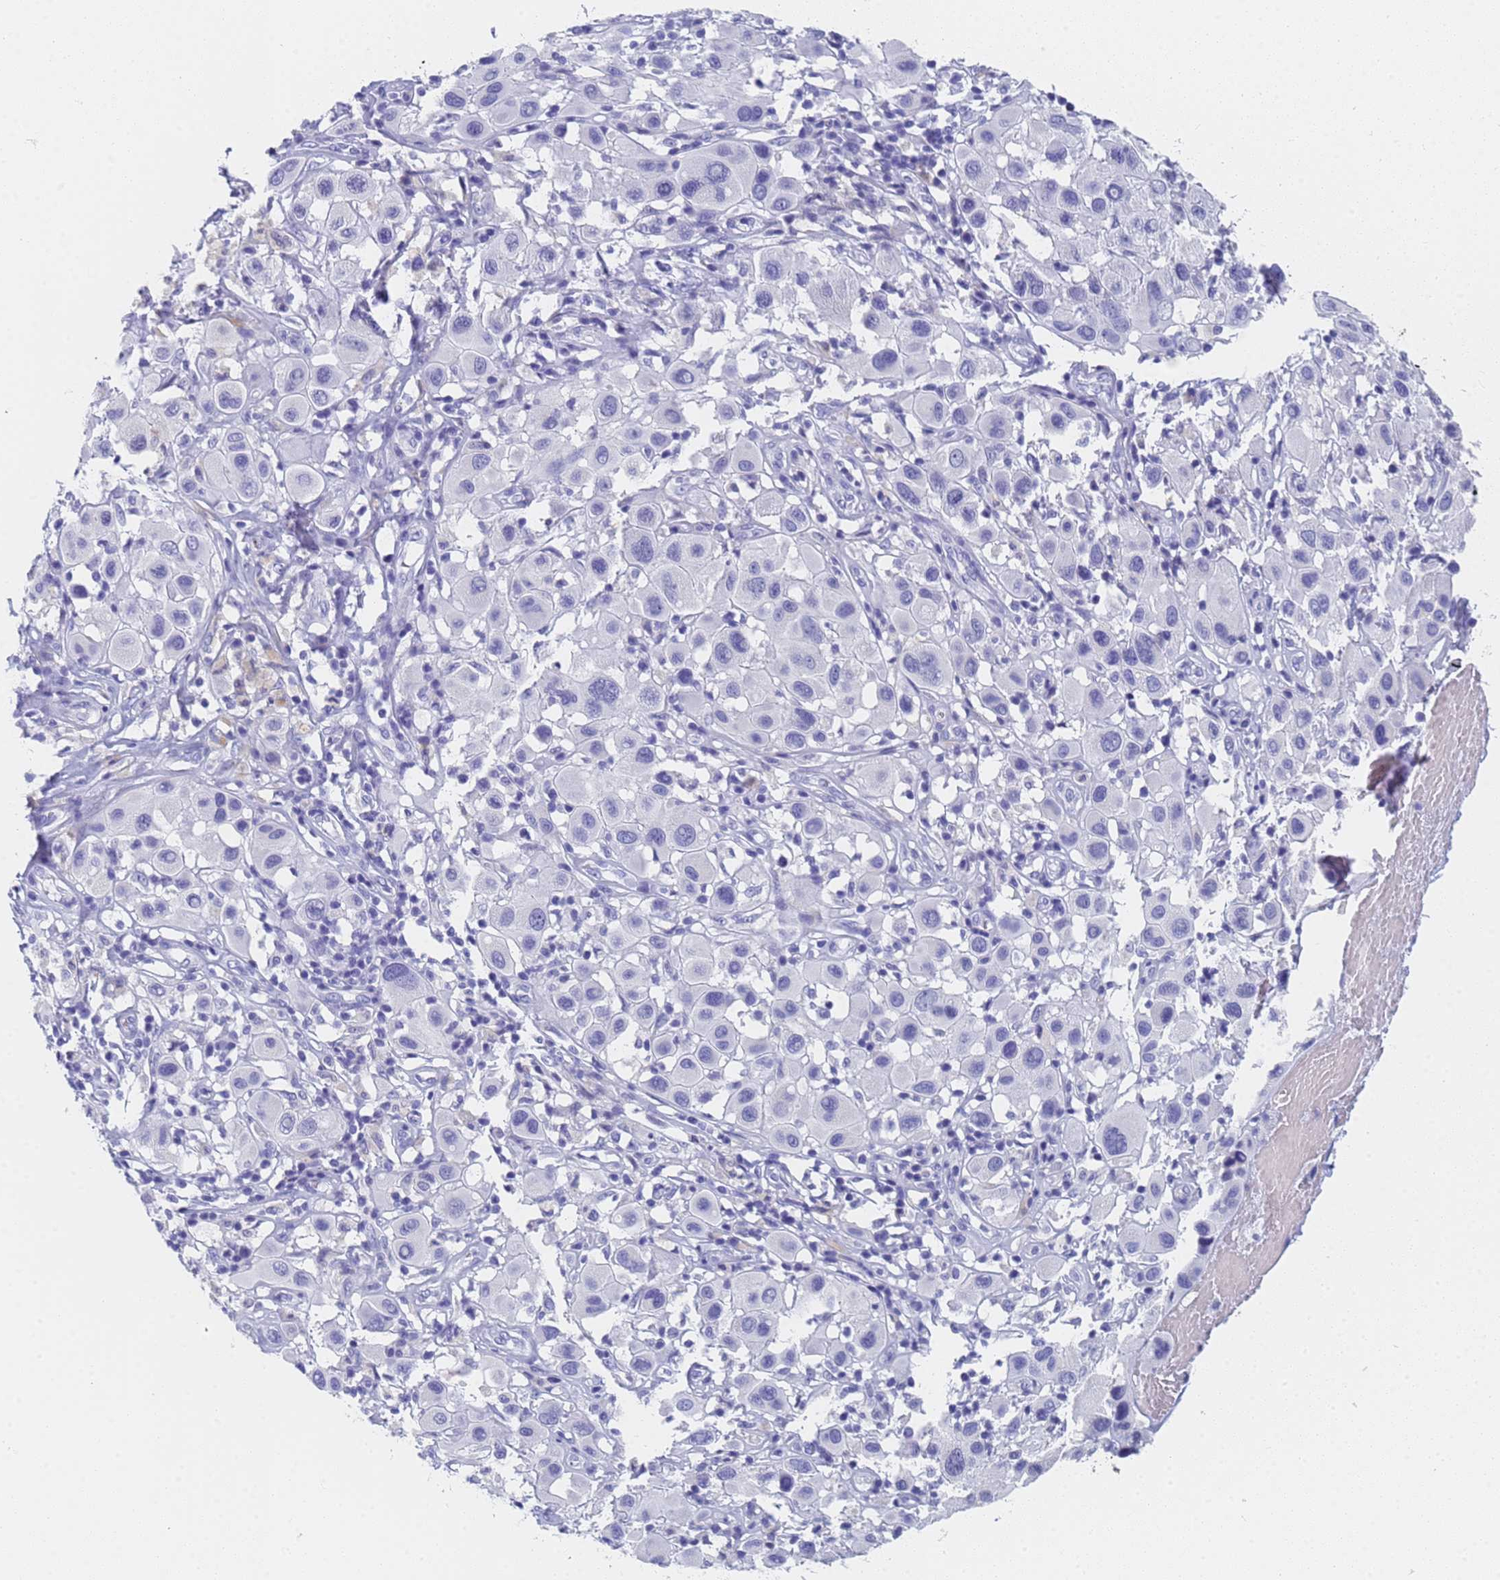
{"staining": {"intensity": "negative", "quantity": "none", "location": "none"}, "tissue": "melanoma", "cell_type": "Tumor cells", "image_type": "cancer", "snomed": [{"axis": "morphology", "description": "Malignant melanoma, Metastatic site"}, {"axis": "topography", "description": "Skin"}], "caption": "DAB immunohistochemical staining of human malignant melanoma (metastatic site) reveals no significant positivity in tumor cells.", "gene": "STATH", "patient": {"sex": "male", "age": 41}}